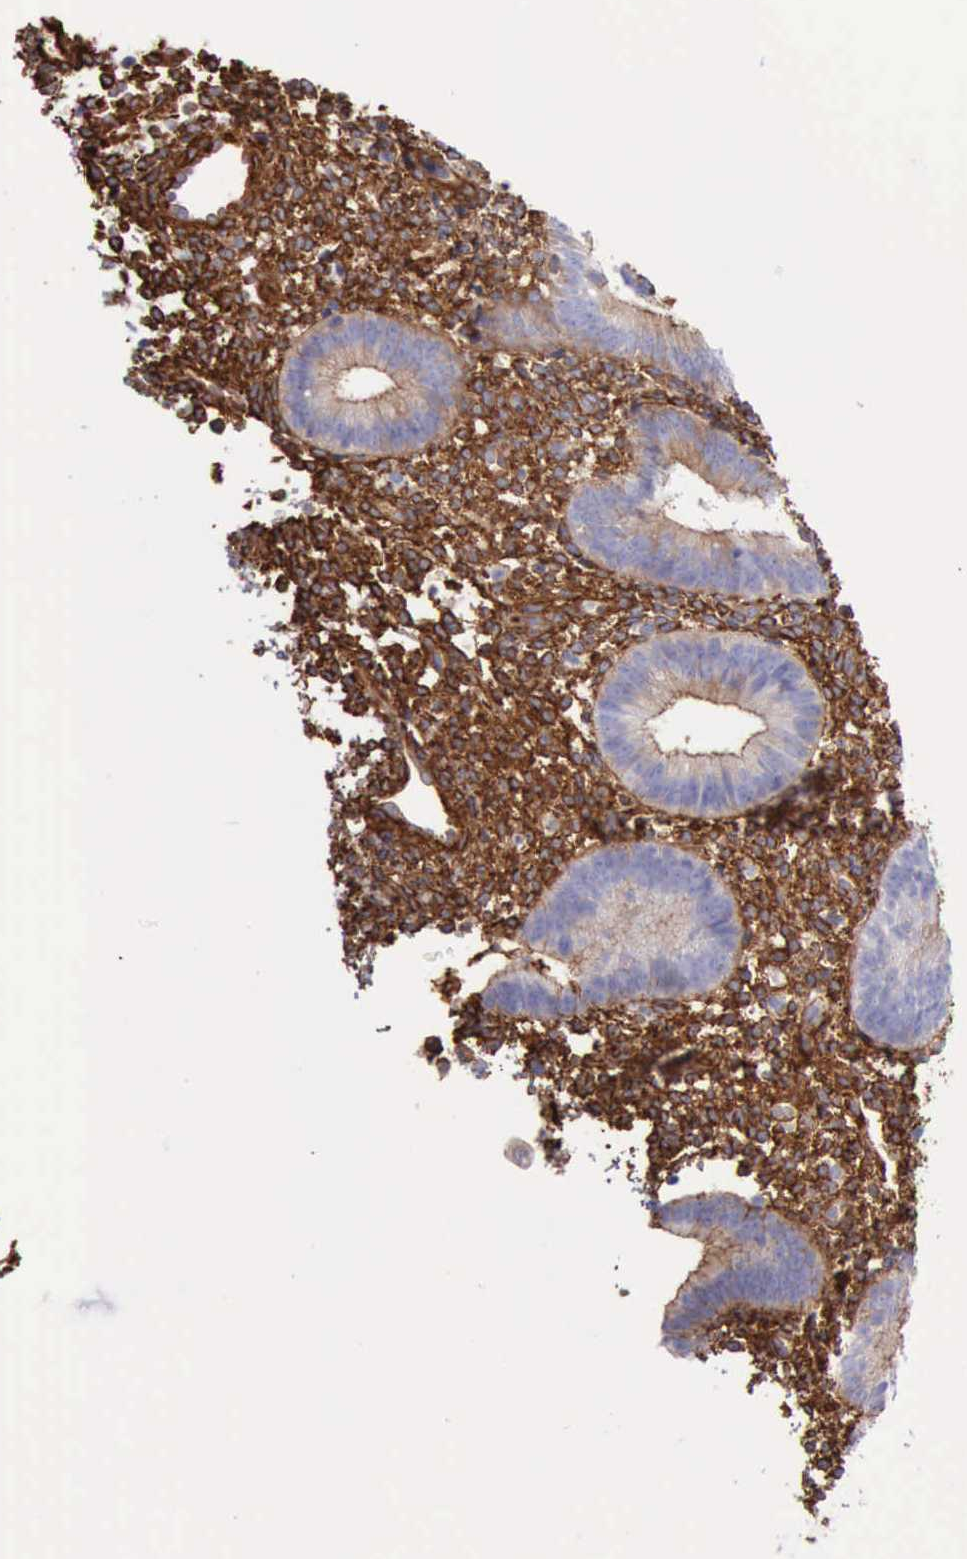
{"staining": {"intensity": "strong", "quantity": ">75%", "location": "cytoplasmic/membranous"}, "tissue": "endometrium", "cell_type": "Cells in endometrial stroma", "image_type": "normal", "snomed": [{"axis": "morphology", "description": "Normal tissue, NOS"}, {"axis": "topography", "description": "Endometrium"}], "caption": "A high amount of strong cytoplasmic/membranous staining is seen in about >75% of cells in endometrial stroma in benign endometrium.", "gene": "FLNA", "patient": {"sex": "female", "age": 35}}